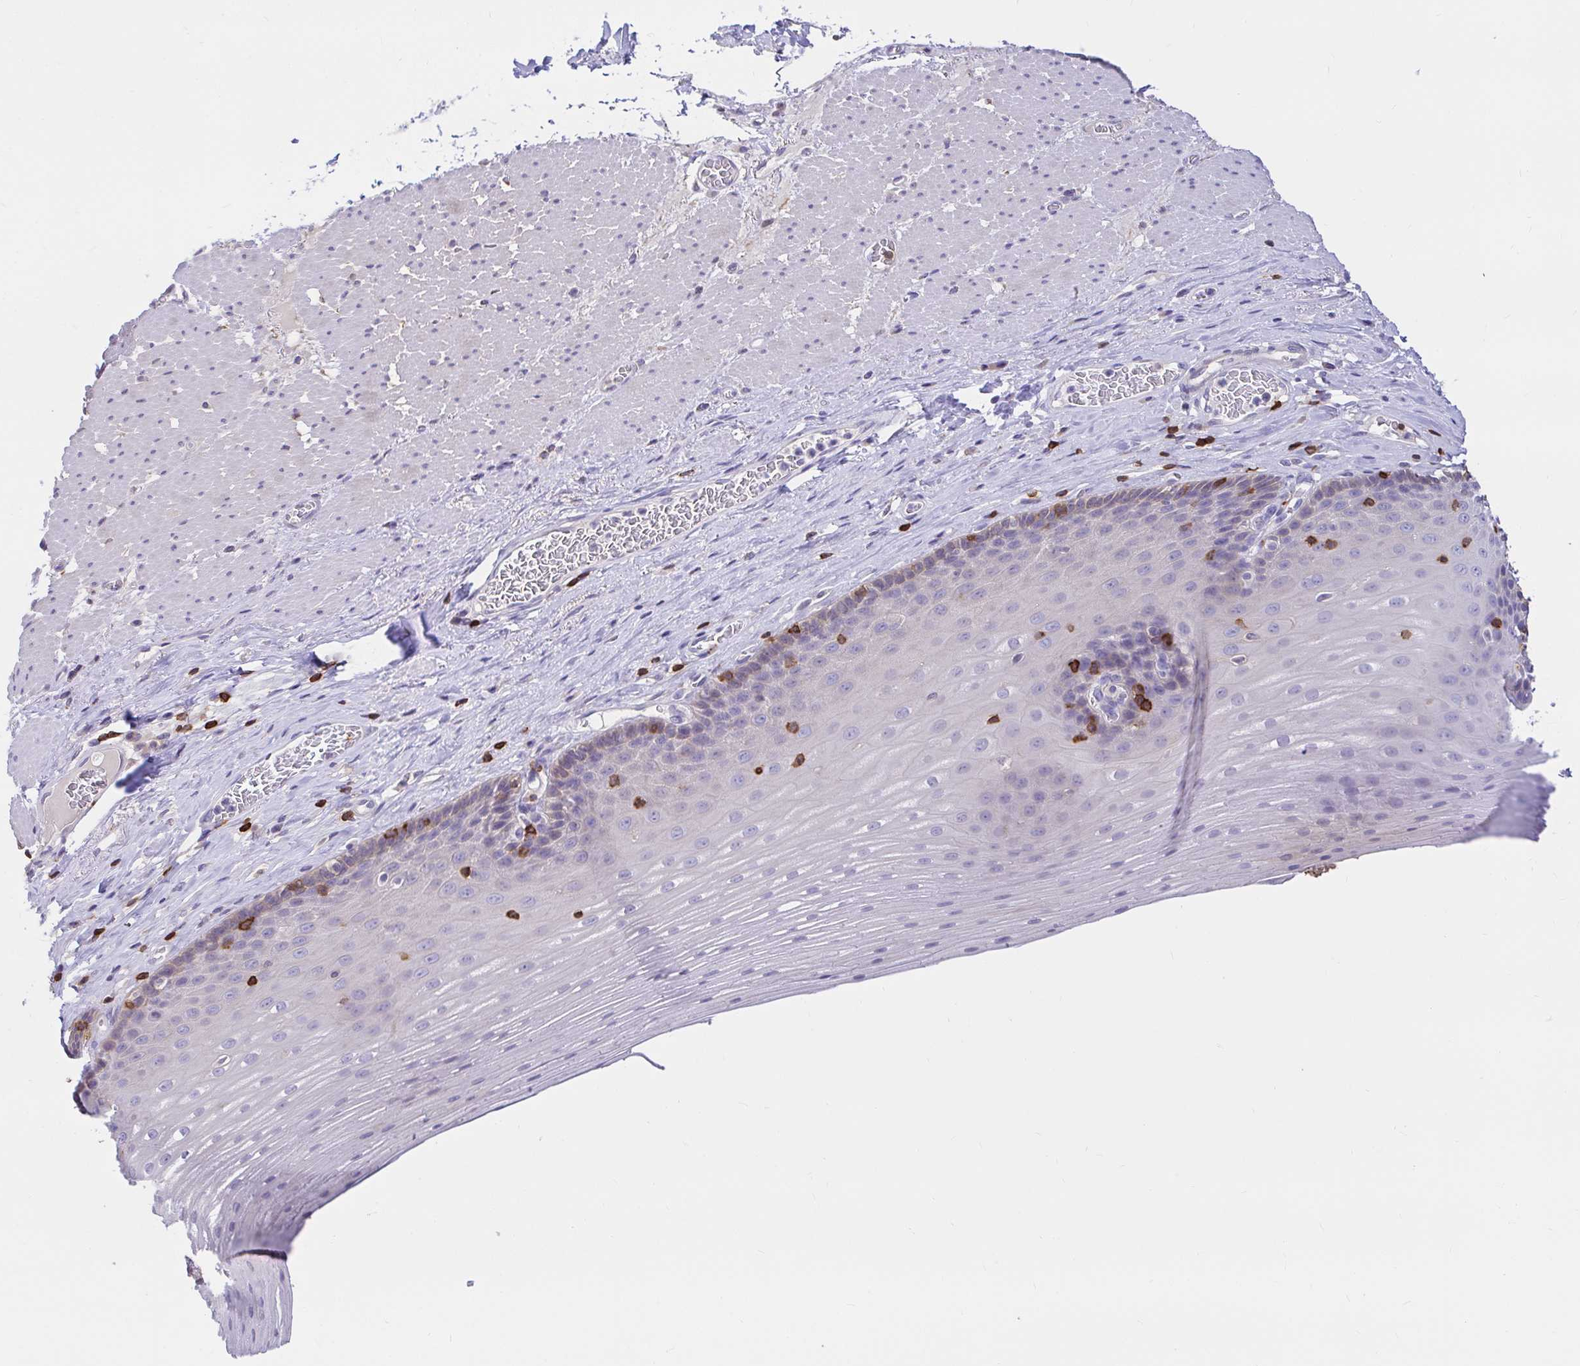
{"staining": {"intensity": "negative", "quantity": "none", "location": "none"}, "tissue": "esophagus", "cell_type": "Squamous epithelial cells", "image_type": "normal", "snomed": [{"axis": "morphology", "description": "Normal tissue, NOS"}, {"axis": "topography", "description": "Esophagus"}], "caption": "IHC photomicrograph of benign esophagus: human esophagus stained with DAB (3,3'-diaminobenzidine) displays no significant protein expression in squamous epithelial cells.", "gene": "SKAP1", "patient": {"sex": "male", "age": 62}}